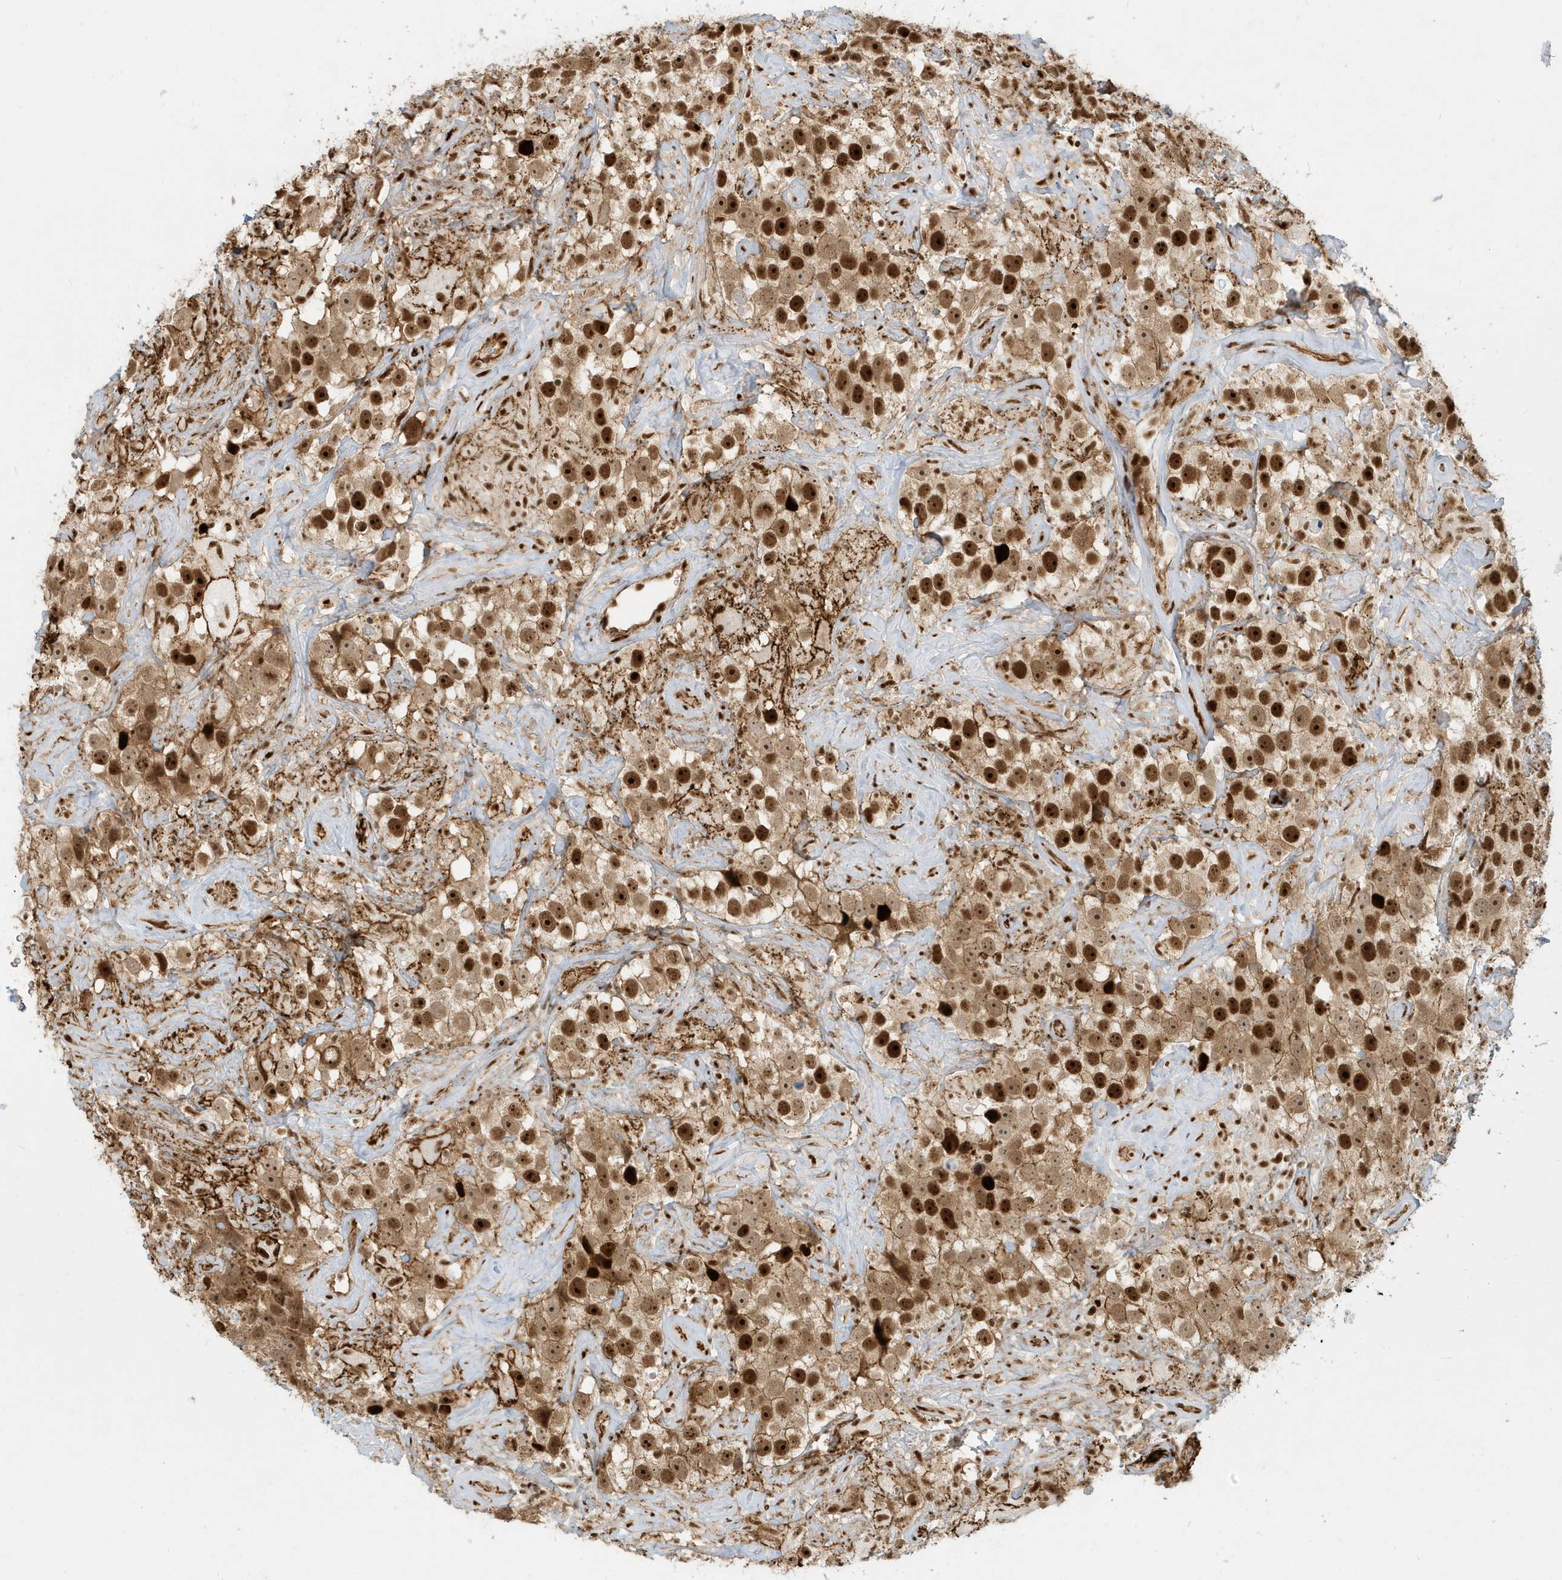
{"staining": {"intensity": "strong", "quantity": ">75%", "location": "cytoplasmic/membranous,nuclear"}, "tissue": "testis cancer", "cell_type": "Tumor cells", "image_type": "cancer", "snomed": [{"axis": "morphology", "description": "Seminoma, NOS"}, {"axis": "topography", "description": "Testis"}], "caption": "A brown stain labels strong cytoplasmic/membranous and nuclear staining of a protein in testis seminoma tumor cells. The staining was performed using DAB (3,3'-diaminobenzidine) to visualize the protein expression in brown, while the nuclei were stained in blue with hematoxylin (Magnification: 20x).", "gene": "CKS2", "patient": {"sex": "male", "age": 49}}